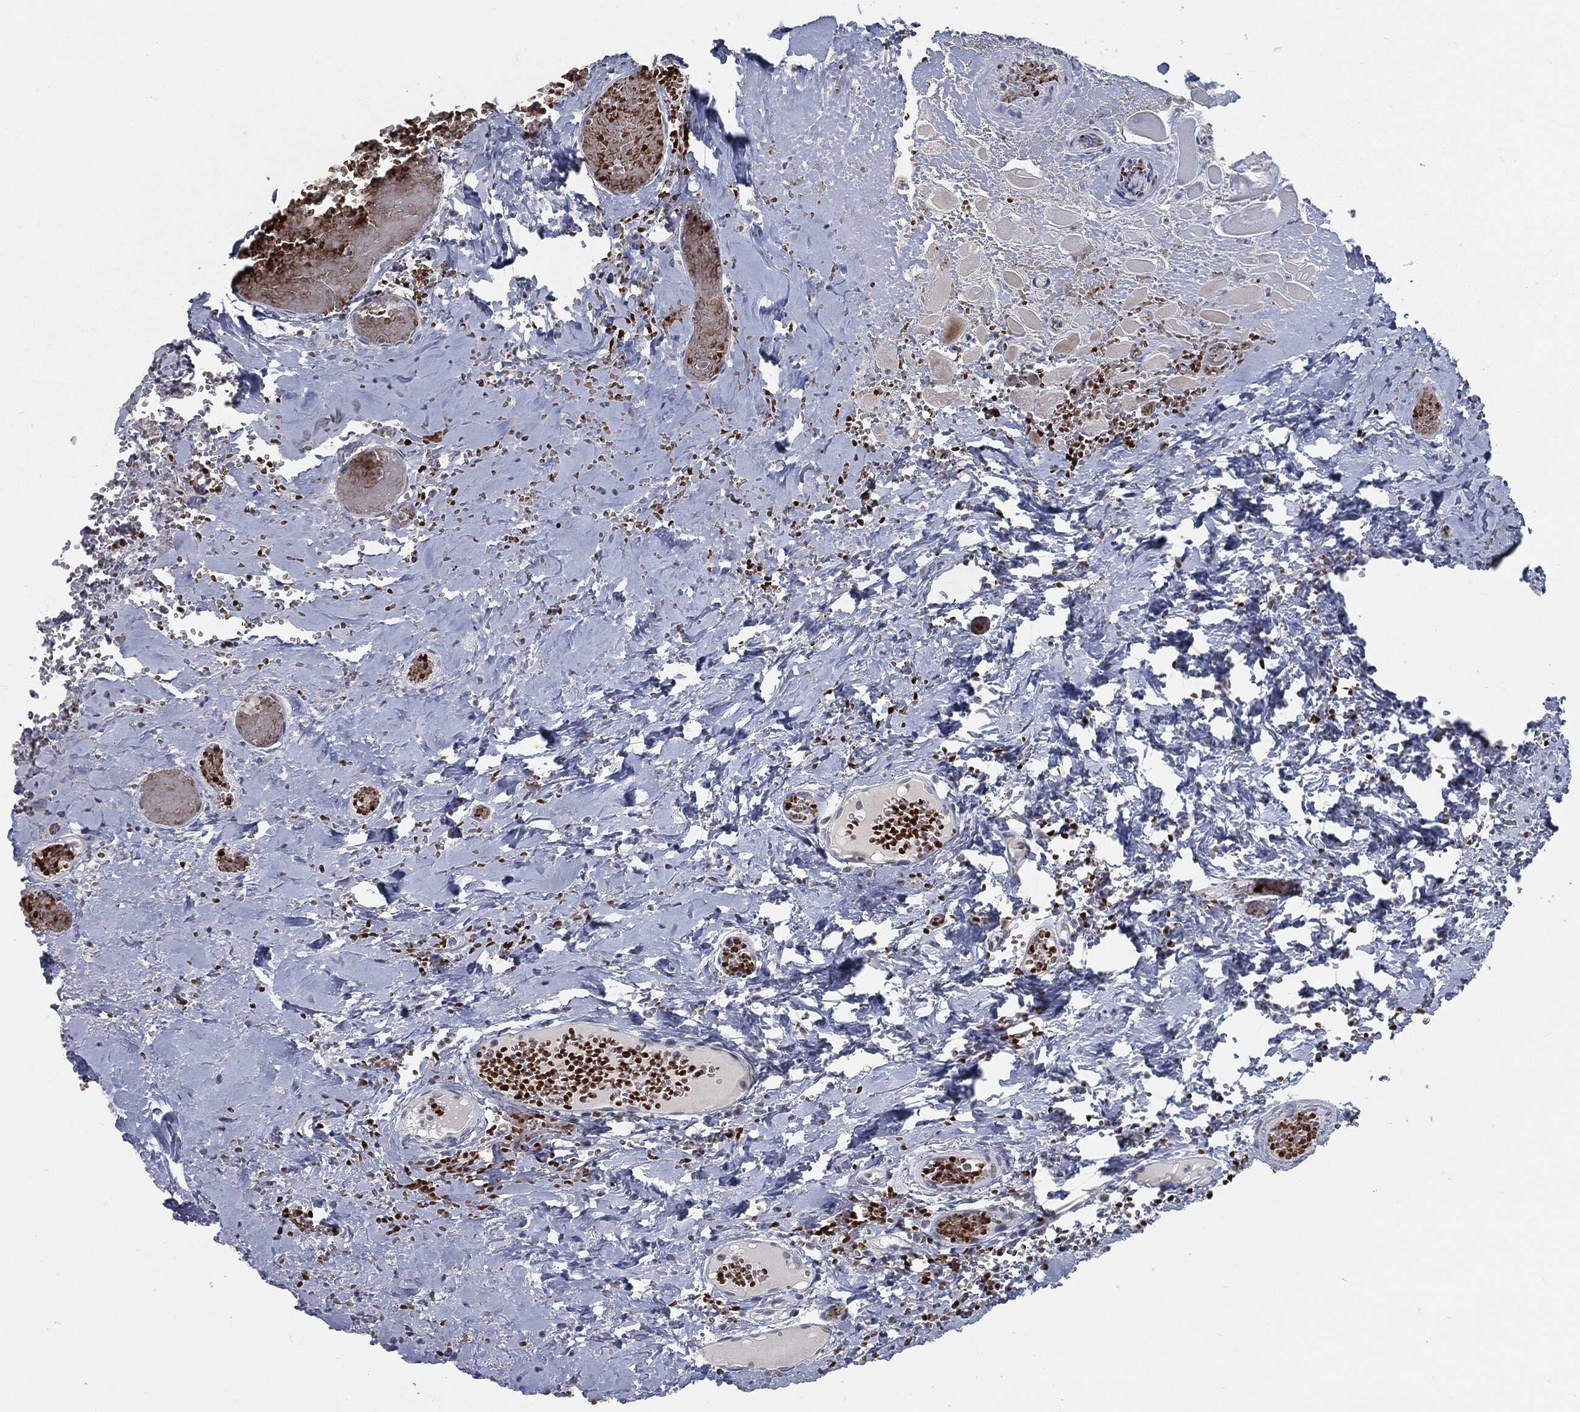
{"staining": {"intensity": "negative", "quantity": "none", "location": "none"}, "tissue": "skeletal muscle", "cell_type": "Myocytes", "image_type": "normal", "snomed": [{"axis": "morphology", "description": "Normal tissue, NOS"}, {"axis": "morphology", "description": "Malignant melanoma, Metastatic site"}, {"axis": "topography", "description": "Skeletal muscle"}], "caption": "Protein analysis of normal skeletal muscle displays no significant staining in myocytes.", "gene": "ANXA1", "patient": {"sex": "male", "age": 50}}